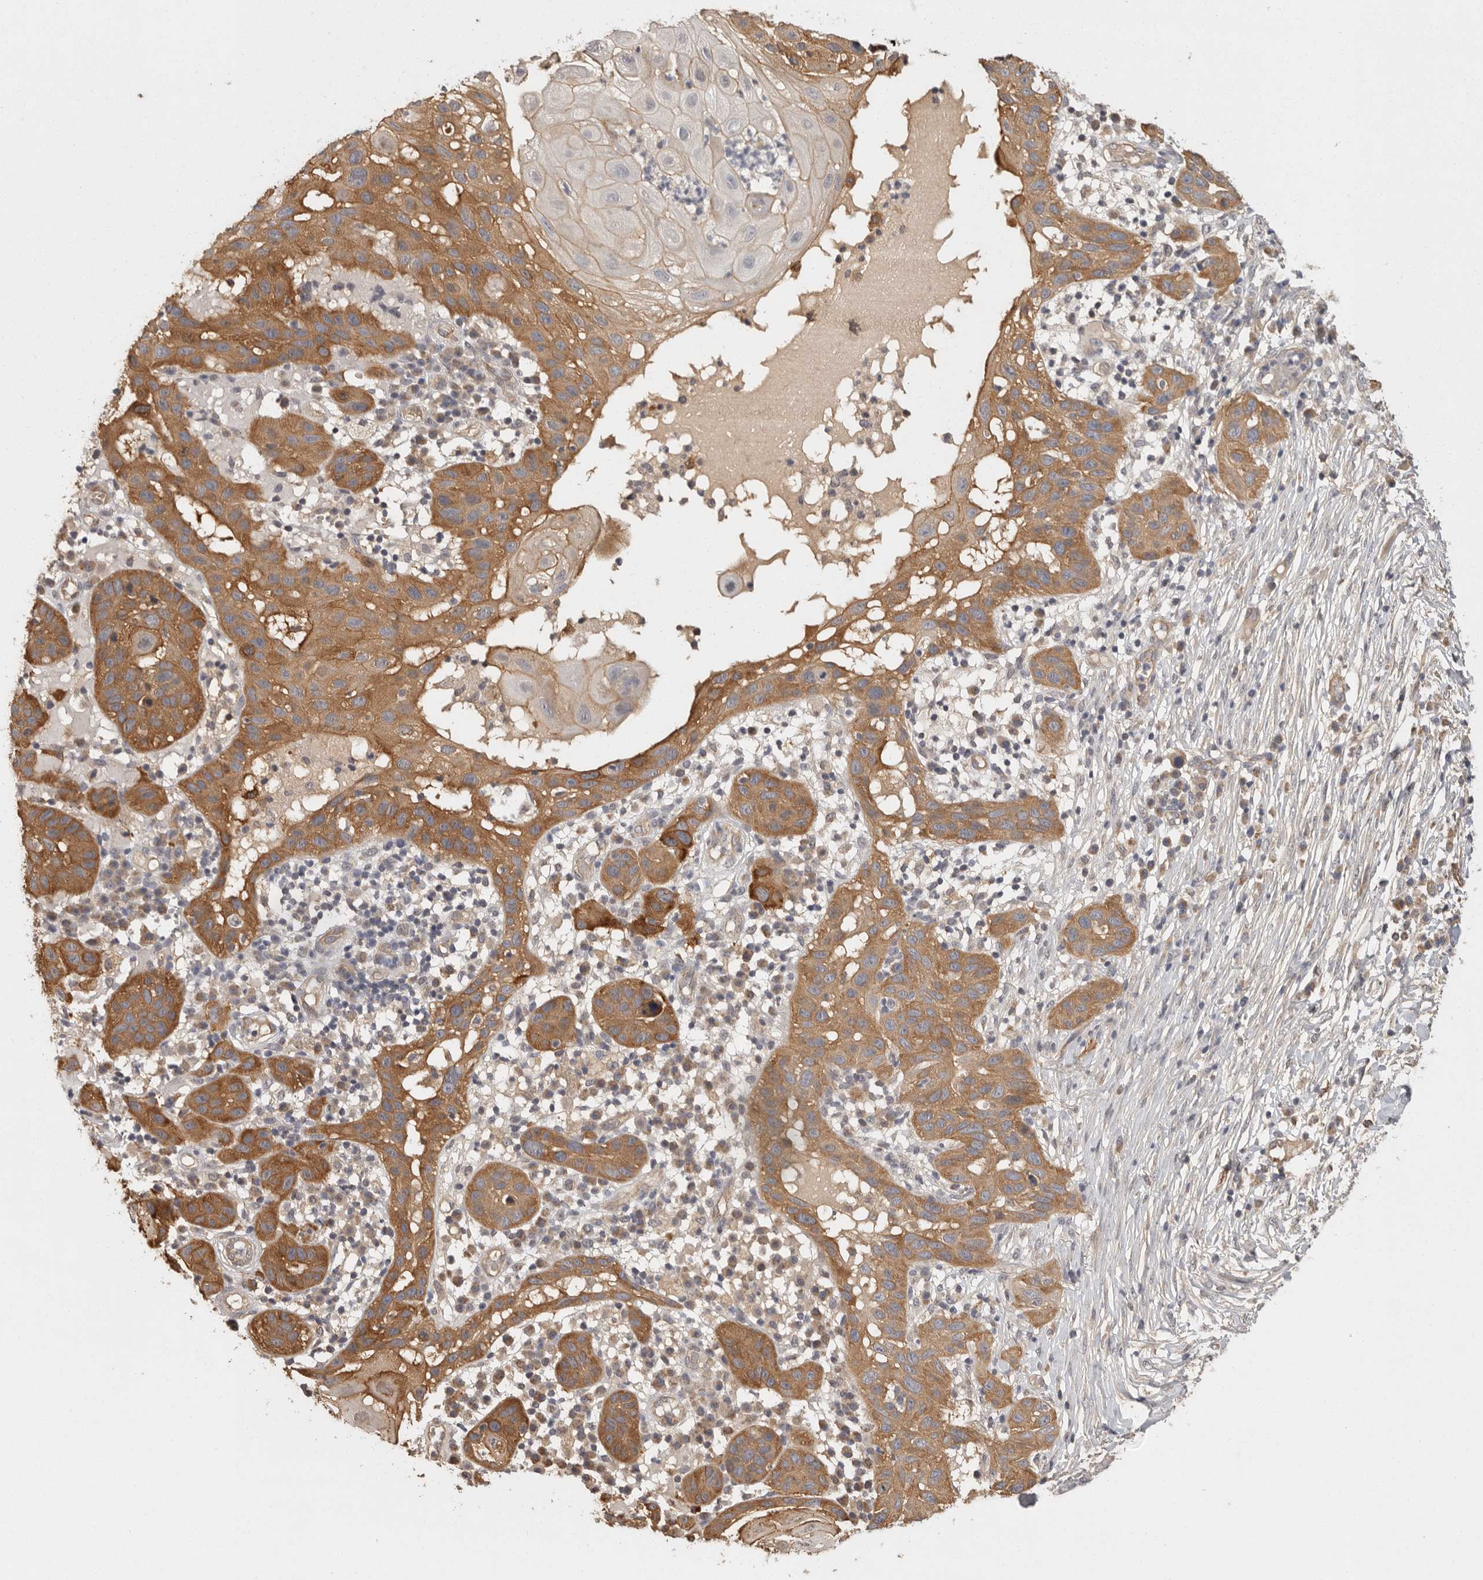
{"staining": {"intensity": "moderate", "quantity": ">75%", "location": "cytoplasmic/membranous"}, "tissue": "skin cancer", "cell_type": "Tumor cells", "image_type": "cancer", "snomed": [{"axis": "morphology", "description": "Normal tissue, NOS"}, {"axis": "morphology", "description": "Squamous cell carcinoma, NOS"}, {"axis": "topography", "description": "Skin"}], "caption": "Immunohistochemical staining of human skin cancer demonstrates medium levels of moderate cytoplasmic/membranous protein positivity in about >75% of tumor cells. (Brightfield microscopy of DAB IHC at high magnification).", "gene": "BAIAP2", "patient": {"sex": "female", "age": 96}}